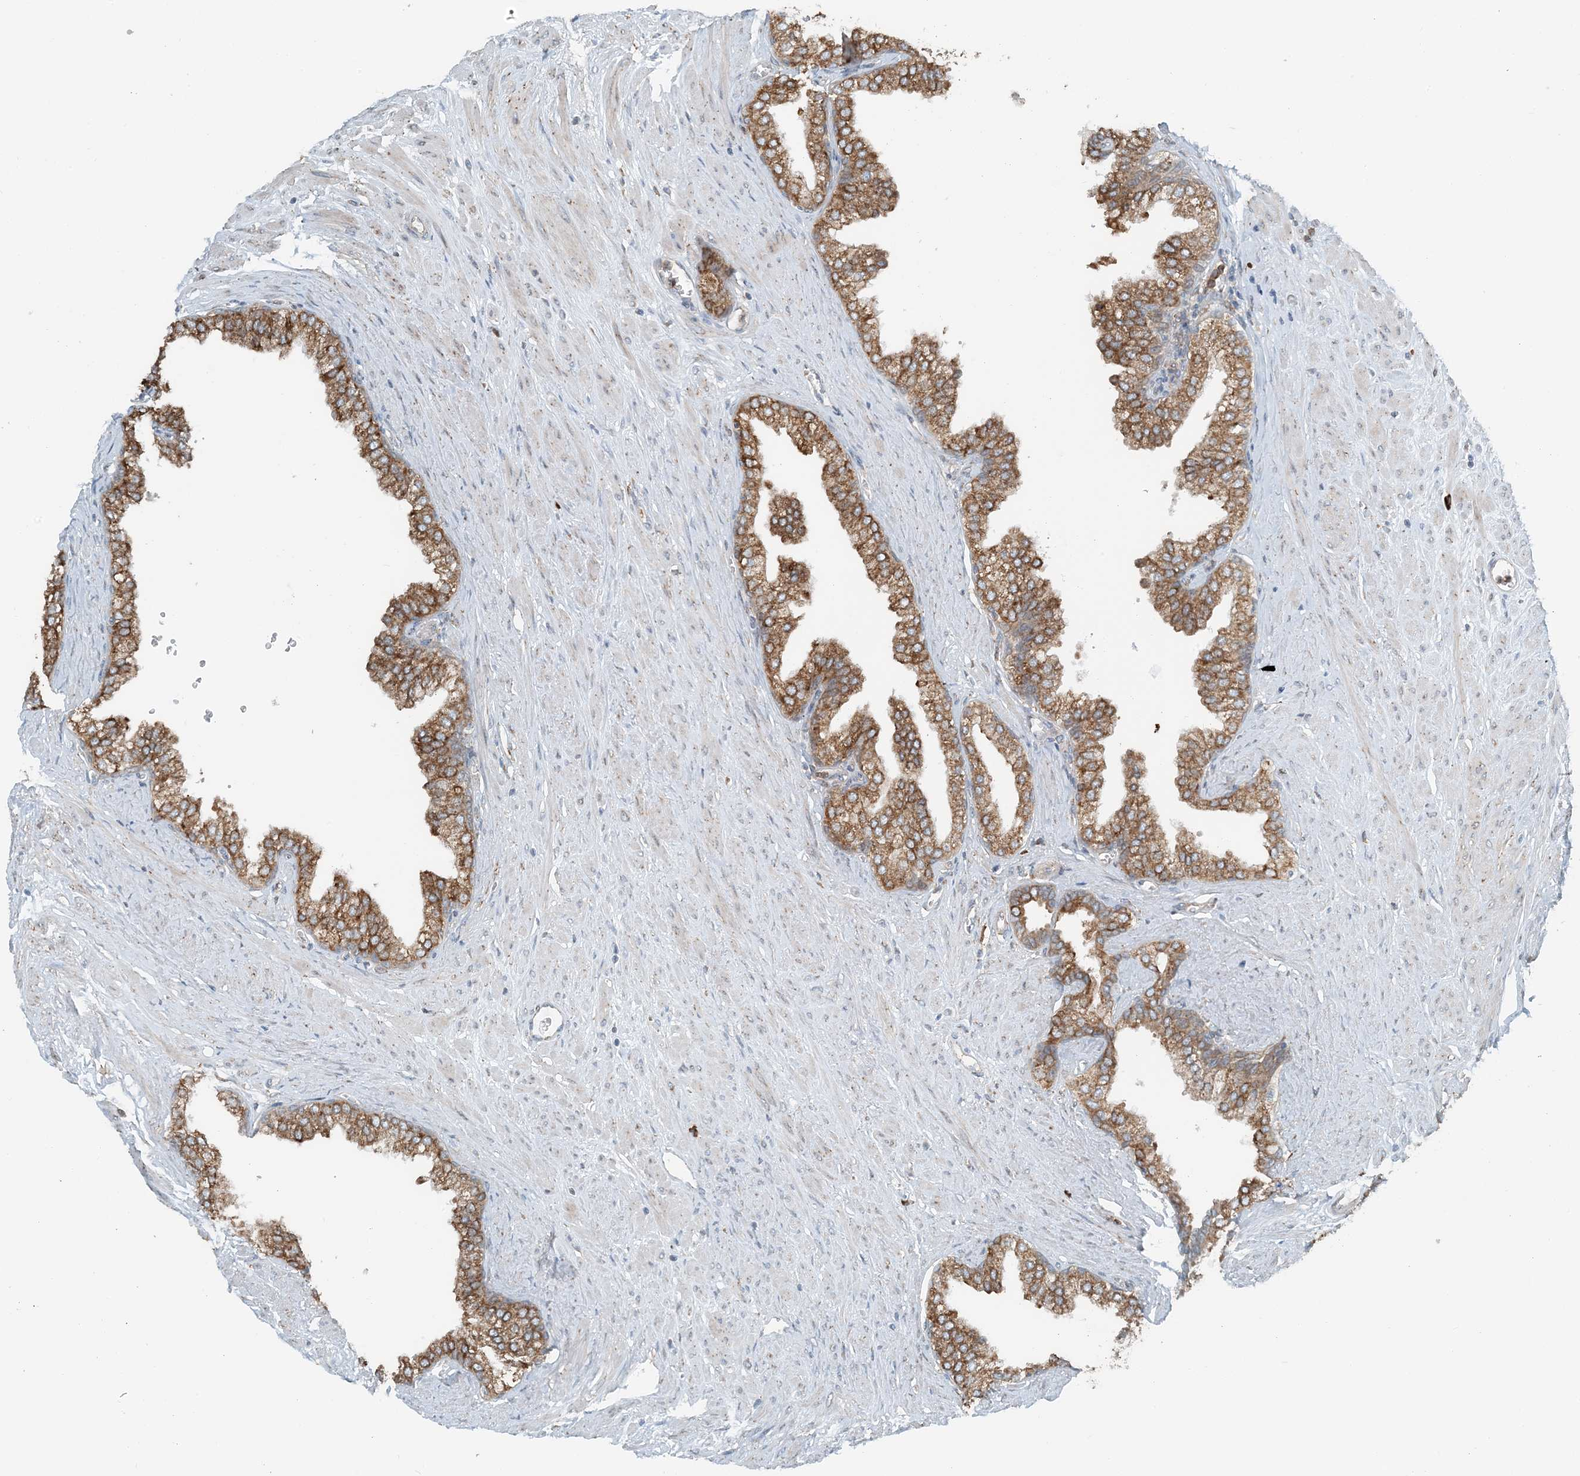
{"staining": {"intensity": "strong", "quantity": "25%-75%", "location": "cytoplasmic/membranous"}, "tissue": "prostate", "cell_type": "Glandular cells", "image_type": "normal", "snomed": [{"axis": "morphology", "description": "Normal tissue, NOS"}, {"axis": "morphology", "description": "Urothelial carcinoma, Low grade"}, {"axis": "topography", "description": "Urinary bladder"}, {"axis": "topography", "description": "Prostate"}], "caption": "IHC image of benign prostate: human prostate stained using immunohistochemistry (IHC) displays high levels of strong protein expression localized specifically in the cytoplasmic/membranous of glandular cells, appearing as a cytoplasmic/membranous brown color.", "gene": "CERKL", "patient": {"sex": "male", "age": 60}}